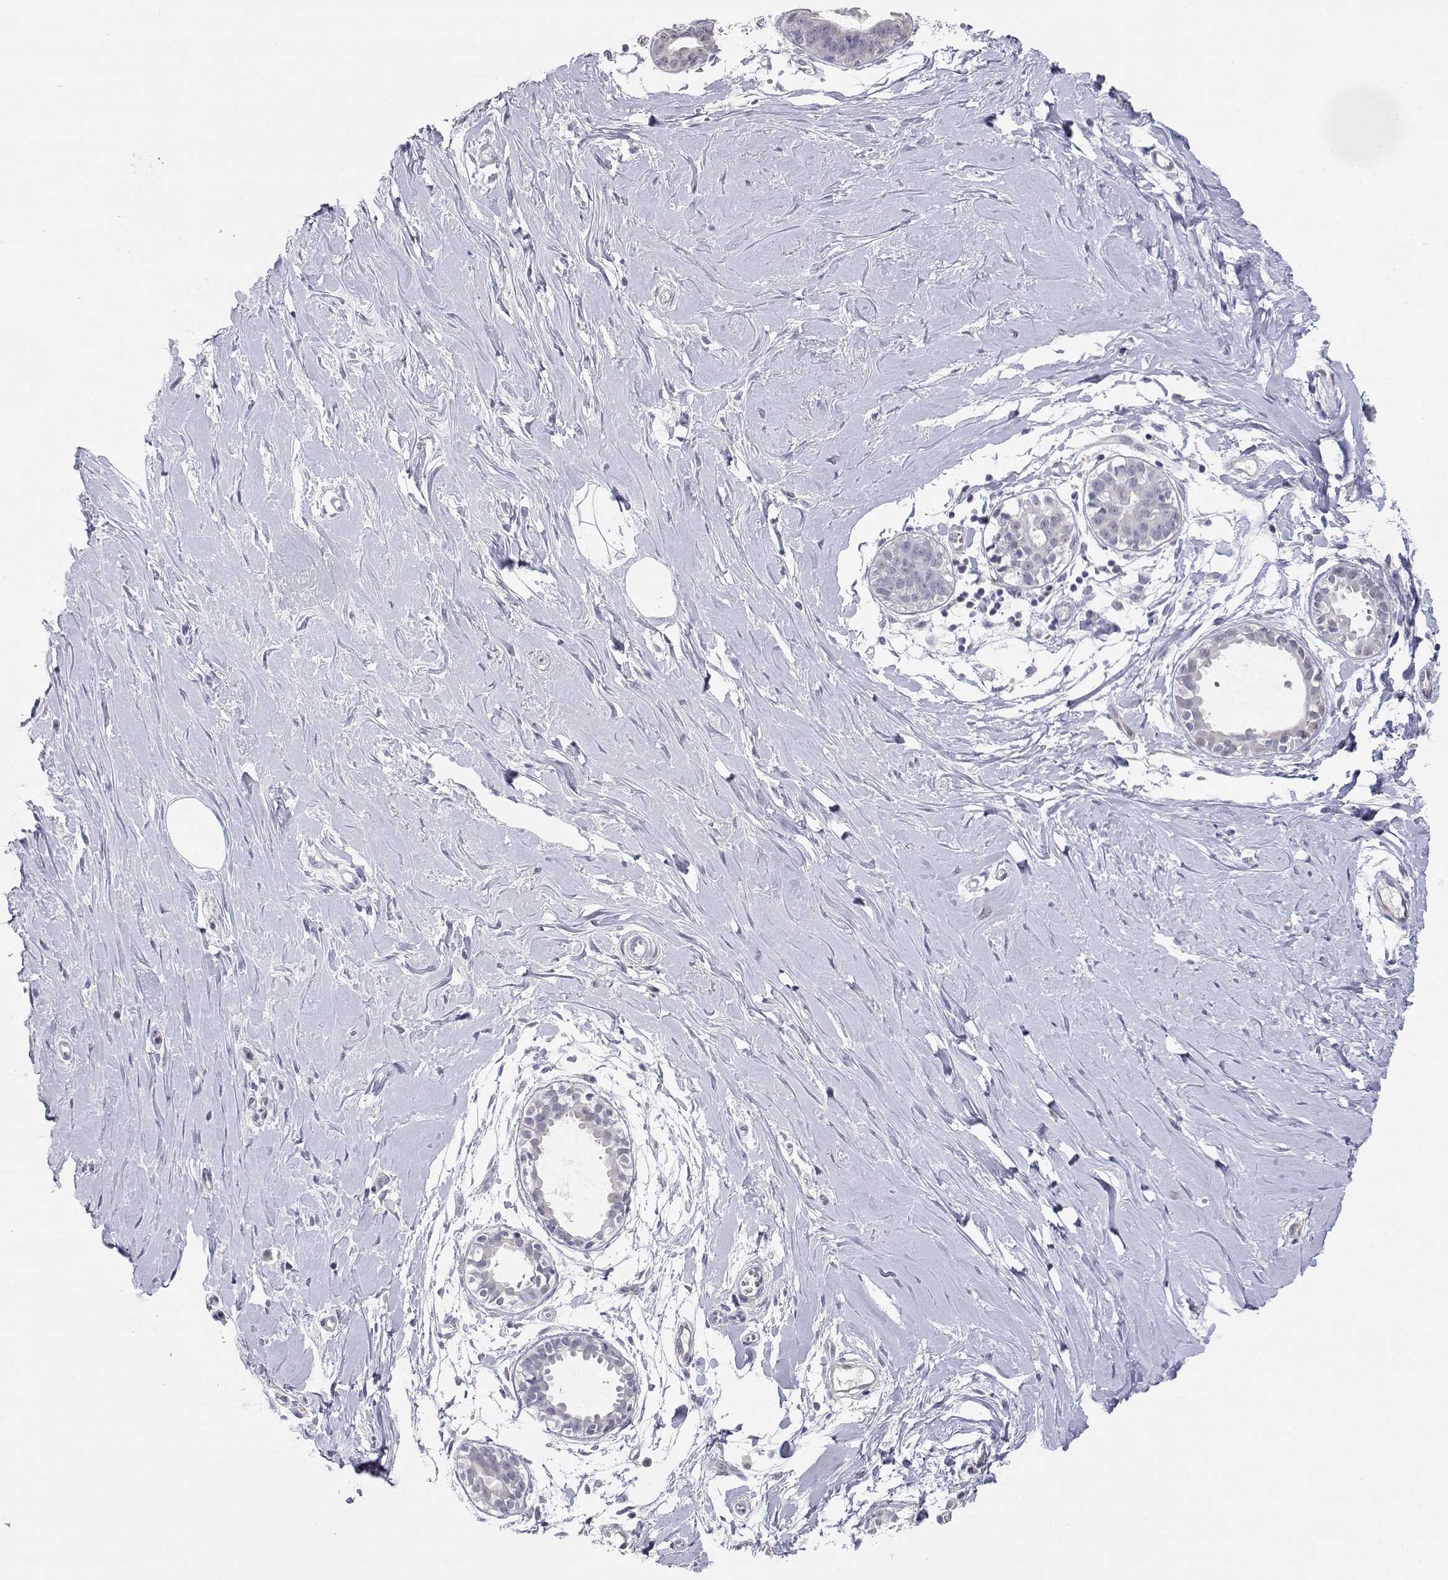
{"staining": {"intensity": "negative", "quantity": "none", "location": "none"}, "tissue": "breast", "cell_type": "Adipocytes", "image_type": "normal", "snomed": [{"axis": "morphology", "description": "Normal tissue, NOS"}, {"axis": "topography", "description": "Breast"}], "caption": "Immunohistochemical staining of unremarkable human breast shows no significant expression in adipocytes. Nuclei are stained in blue.", "gene": "ADA", "patient": {"sex": "female", "age": 49}}